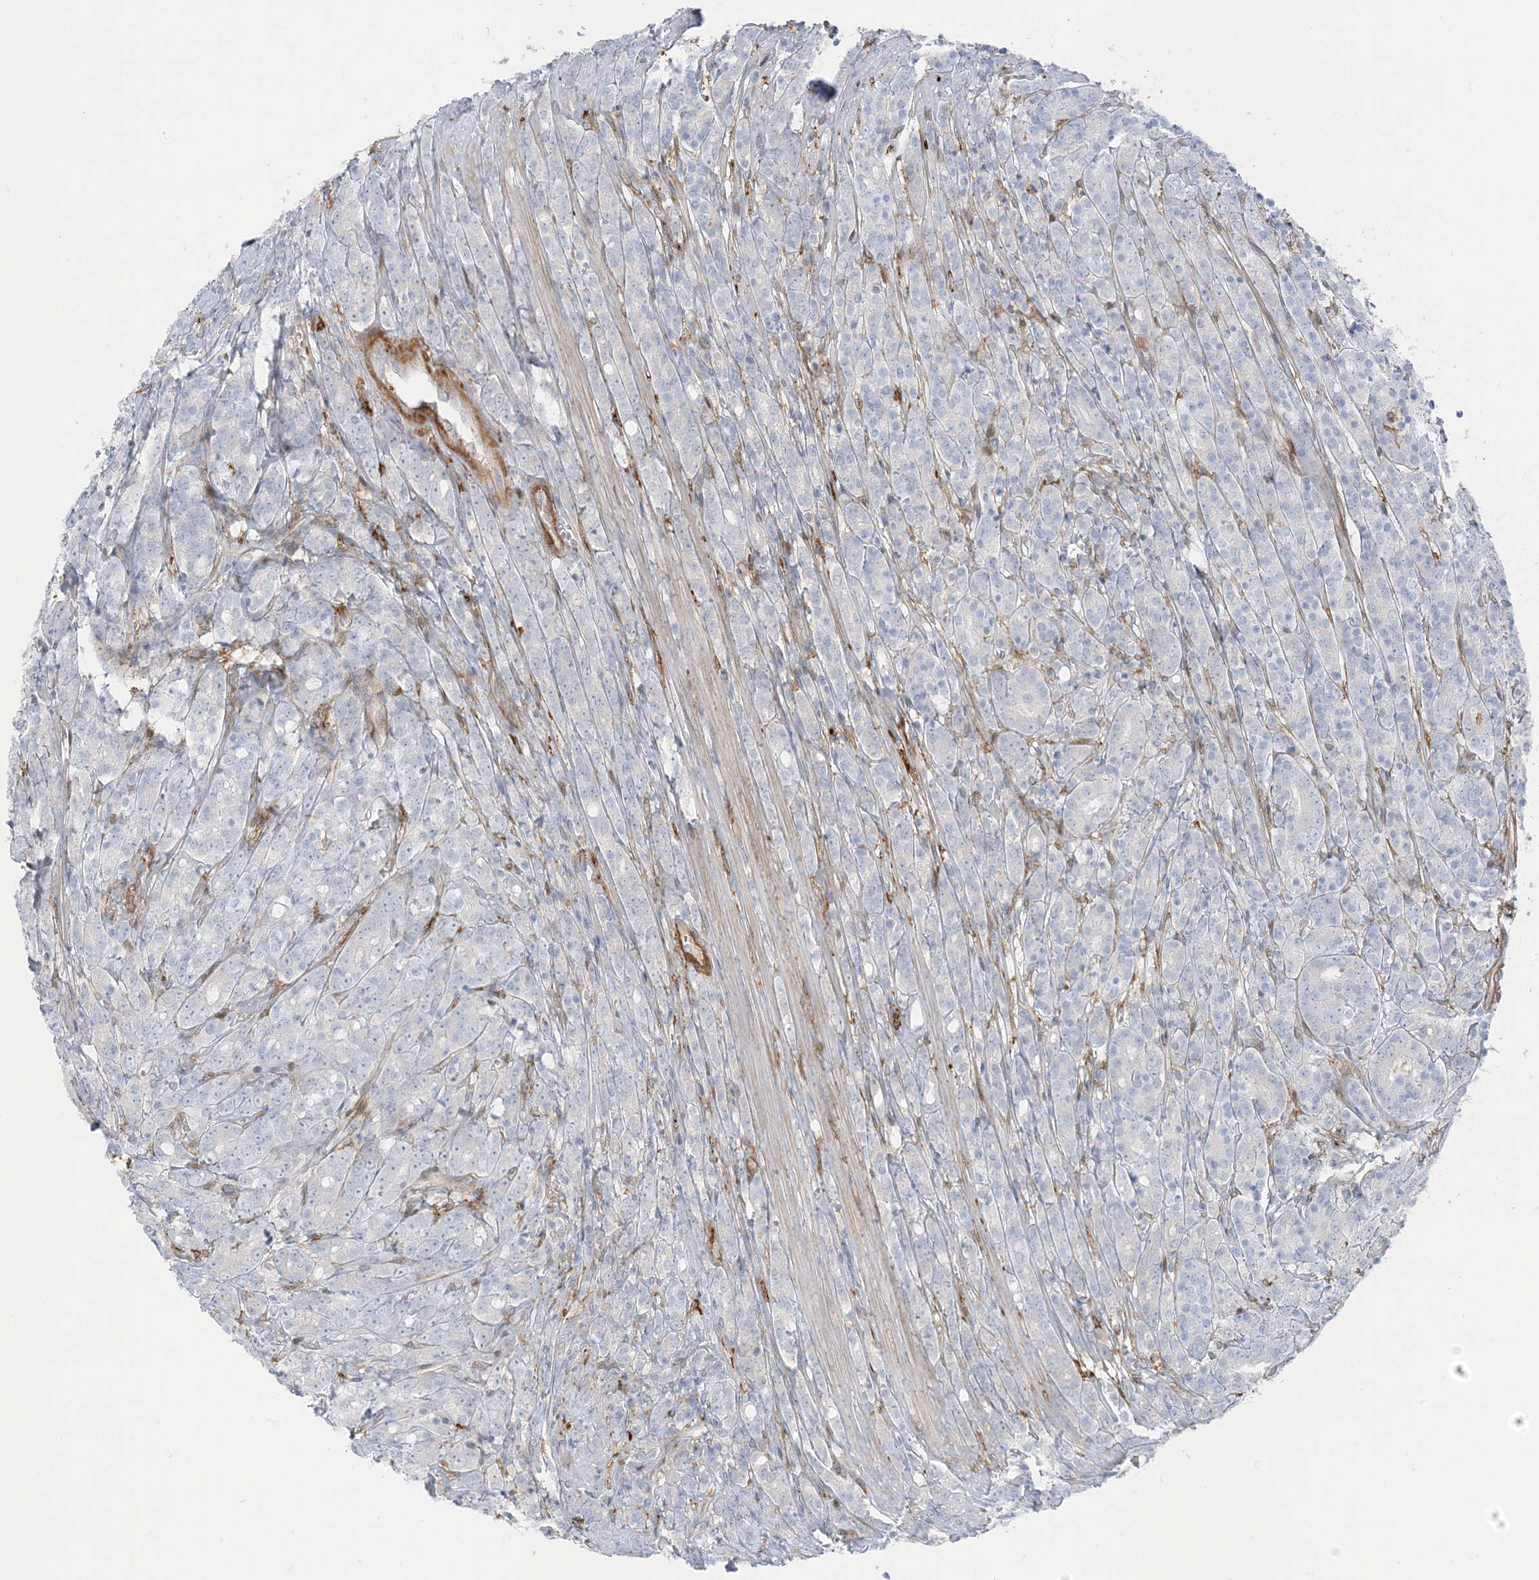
{"staining": {"intensity": "negative", "quantity": "none", "location": "none"}, "tissue": "prostate cancer", "cell_type": "Tumor cells", "image_type": "cancer", "snomed": [{"axis": "morphology", "description": "Adenocarcinoma, High grade"}, {"axis": "topography", "description": "Prostate"}], "caption": "High power microscopy photomicrograph of an IHC histopathology image of prostate adenocarcinoma (high-grade), revealing no significant staining in tumor cells. (DAB immunohistochemistry, high magnification).", "gene": "ICMT", "patient": {"sex": "male", "age": 62}}